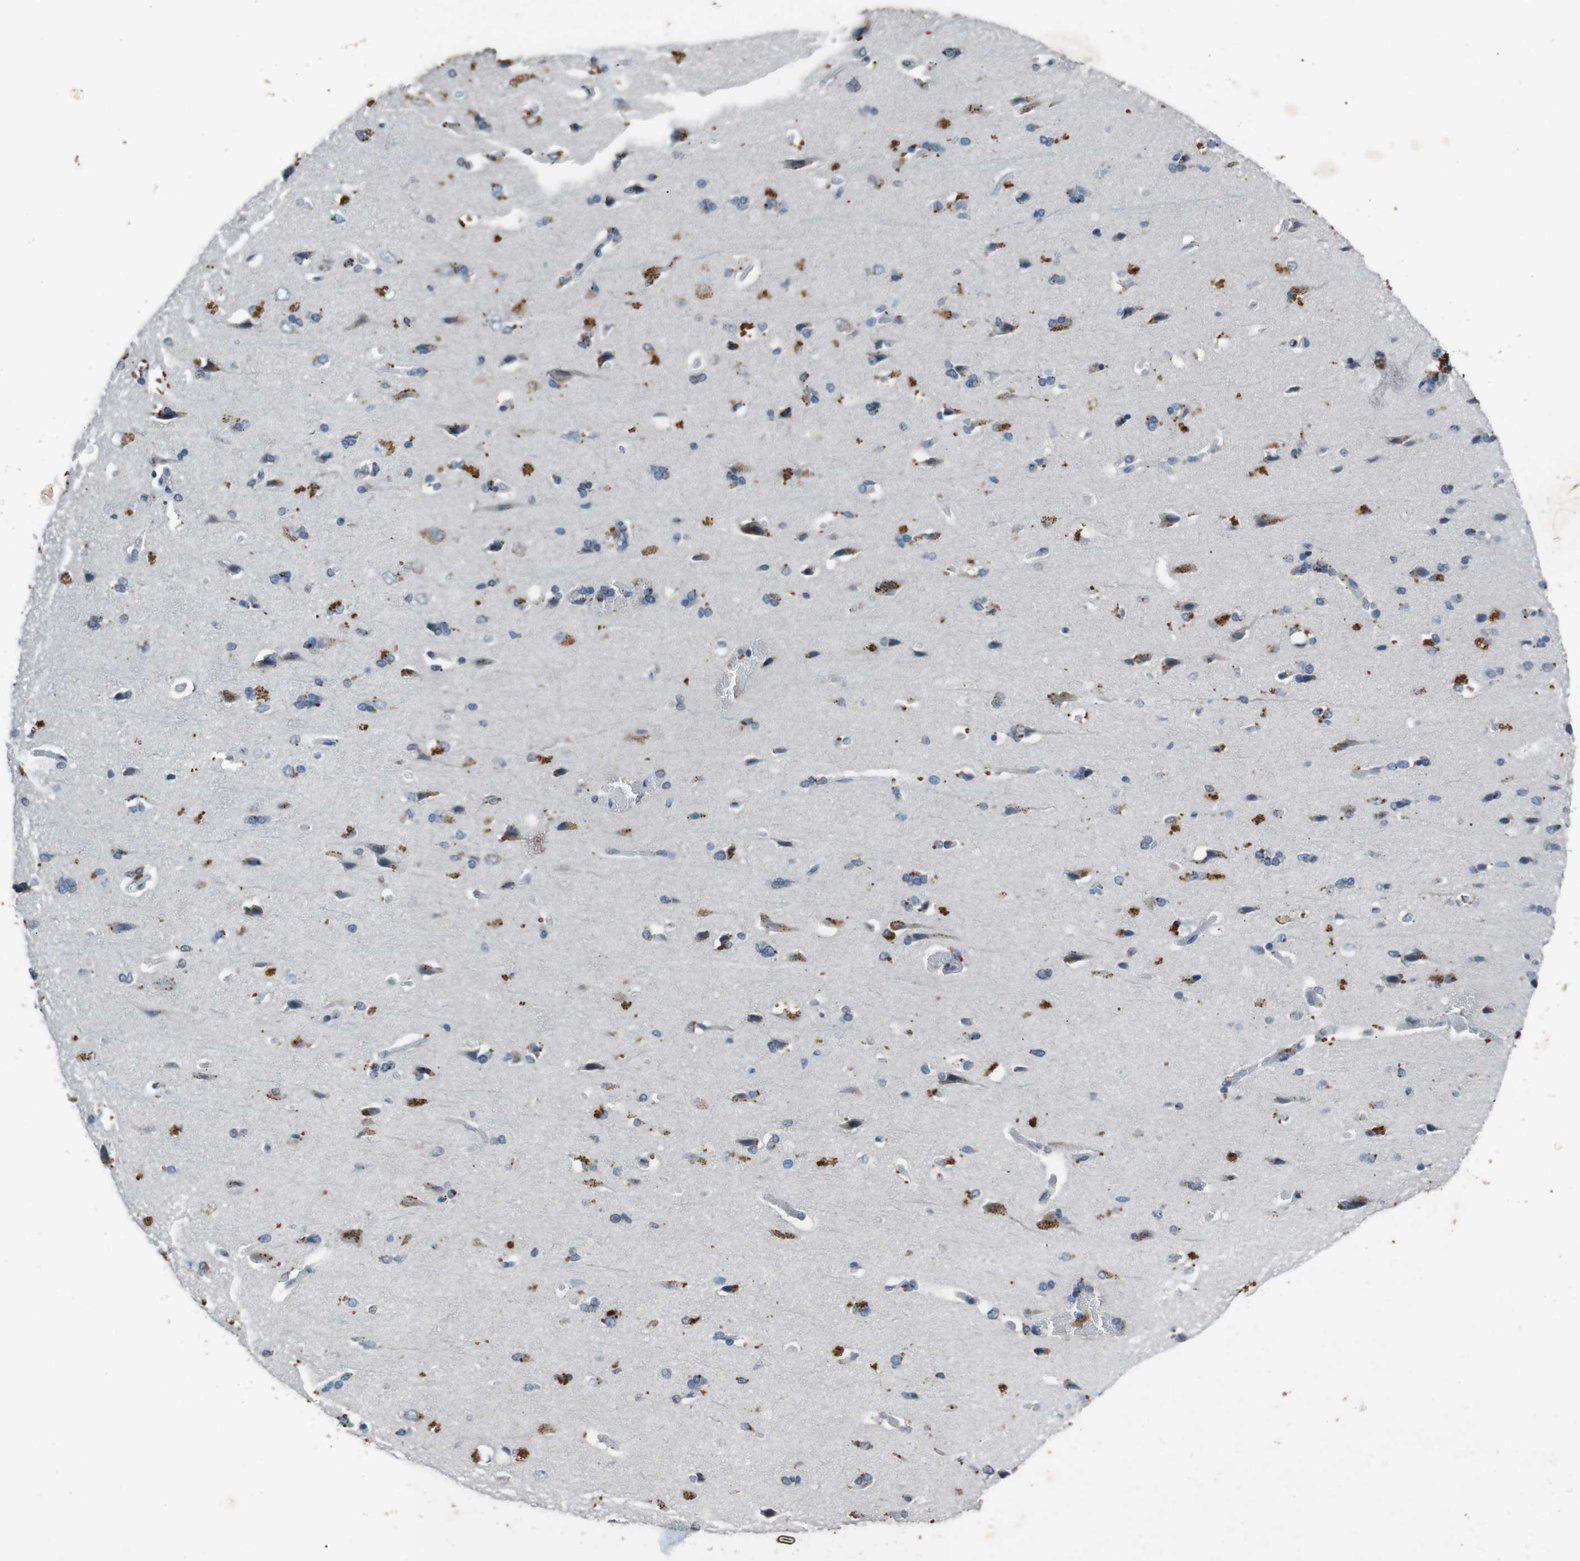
{"staining": {"intensity": "negative", "quantity": "none", "location": "none"}, "tissue": "cerebral cortex", "cell_type": "Endothelial cells", "image_type": "normal", "snomed": [{"axis": "morphology", "description": "Normal tissue, NOS"}, {"axis": "topography", "description": "Cerebral cortex"}], "caption": "IHC of benign cerebral cortex displays no expression in endothelial cells.", "gene": "STBD1", "patient": {"sex": "male", "age": 62}}